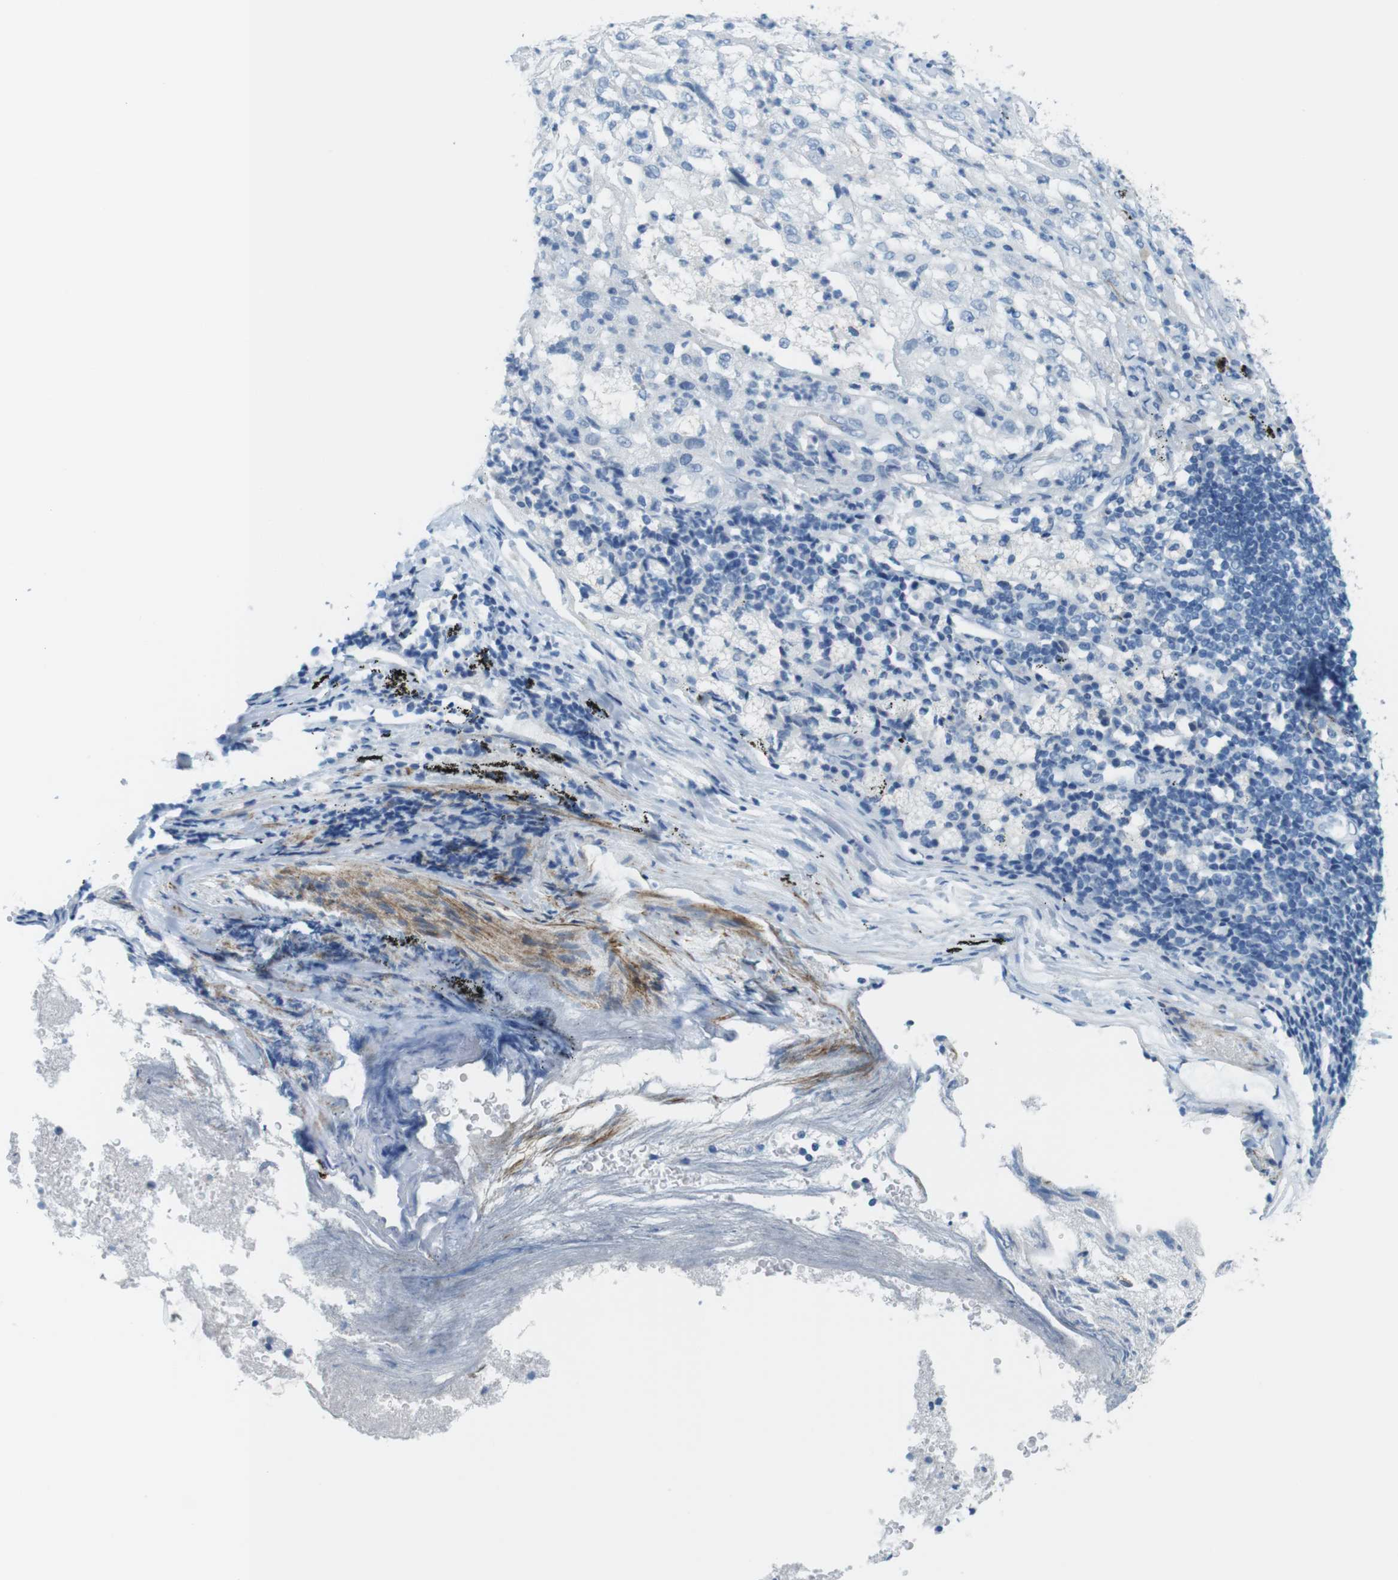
{"staining": {"intensity": "negative", "quantity": "none", "location": "none"}, "tissue": "lung cancer", "cell_type": "Tumor cells", "image_type": "cancer", "snomed": [{"axis": "morphology", "description": "Inflammation, NOS"}, {"axis": "morphology", "description": "Squamous cell carcinoma, NOS"}, {"axis": "topography", "description": "Lymph node"}, {"axis": "topography", "description": "Soft tissue"}, {"axis": "topography", "description": "Lung"}], "caption": "This photomicrograph is of lung squamous cell carcinoma stained with immunohistochemistry to label a protein in brown with the nuclei are counter-stained blue. There is no expression in tumor cells. (DAB (3,3'-diaminobenzidine) immunohistochemistry (IHC) with hematoxylin counter stain).", "gene": "MYH9", "patient": {"sex": "male", "age": 66}}